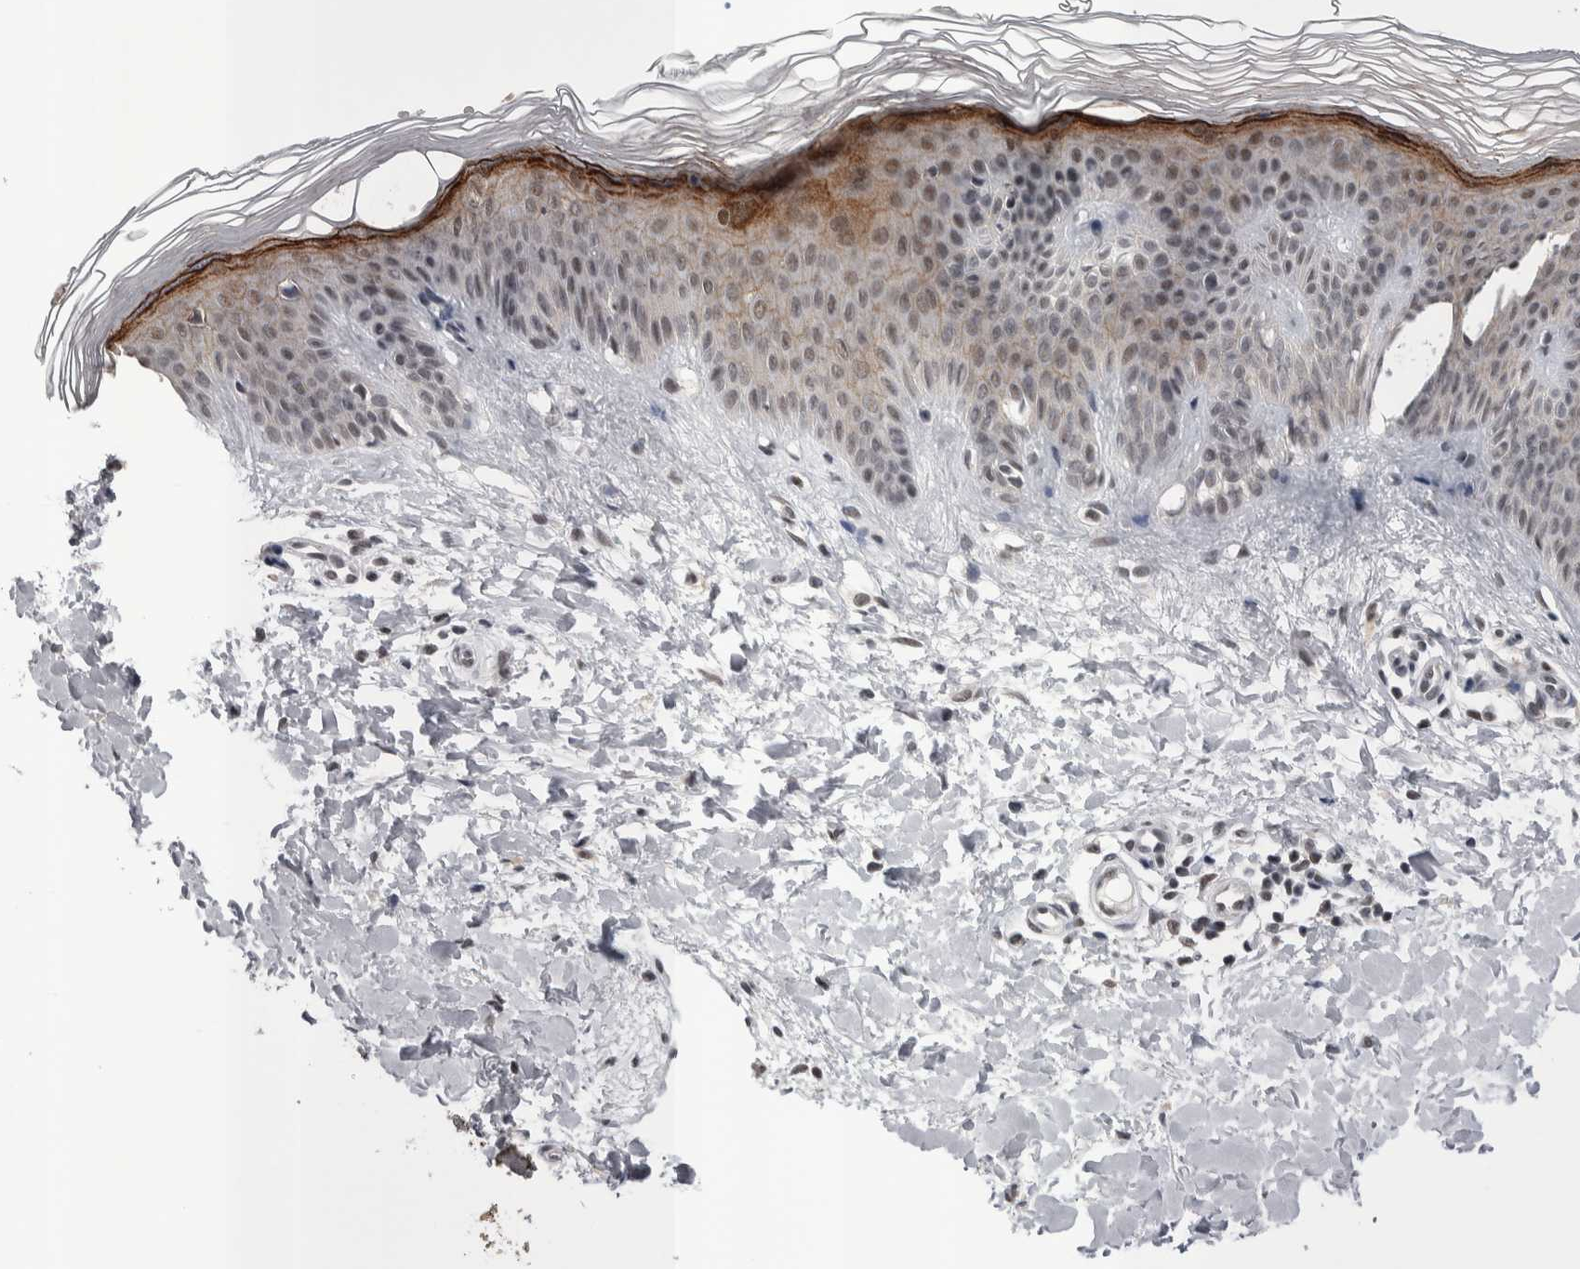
{"staining": {"intensity": "moderate", "quantity": ">75%", "location": "nuclear"}, "tissue": "skin", "cell_type": "Fibroblasts", "image_type": "normal", "snomed": [{"axis": "morphology", "description": "Normal tissue, NOS"}, {"axis": "morphology", "description": "Malignant melanoma, Metastatic site"}, {"axis": "topography", "description": "Skin"}], "caption": "Immunohistochemistry of normal human skin exhibits medium levels of moderate nuclear positivity in approximately >75% of fibroblasts.", "gene": "DMTF1", "patient": {"sex": "male", "age": 41}}